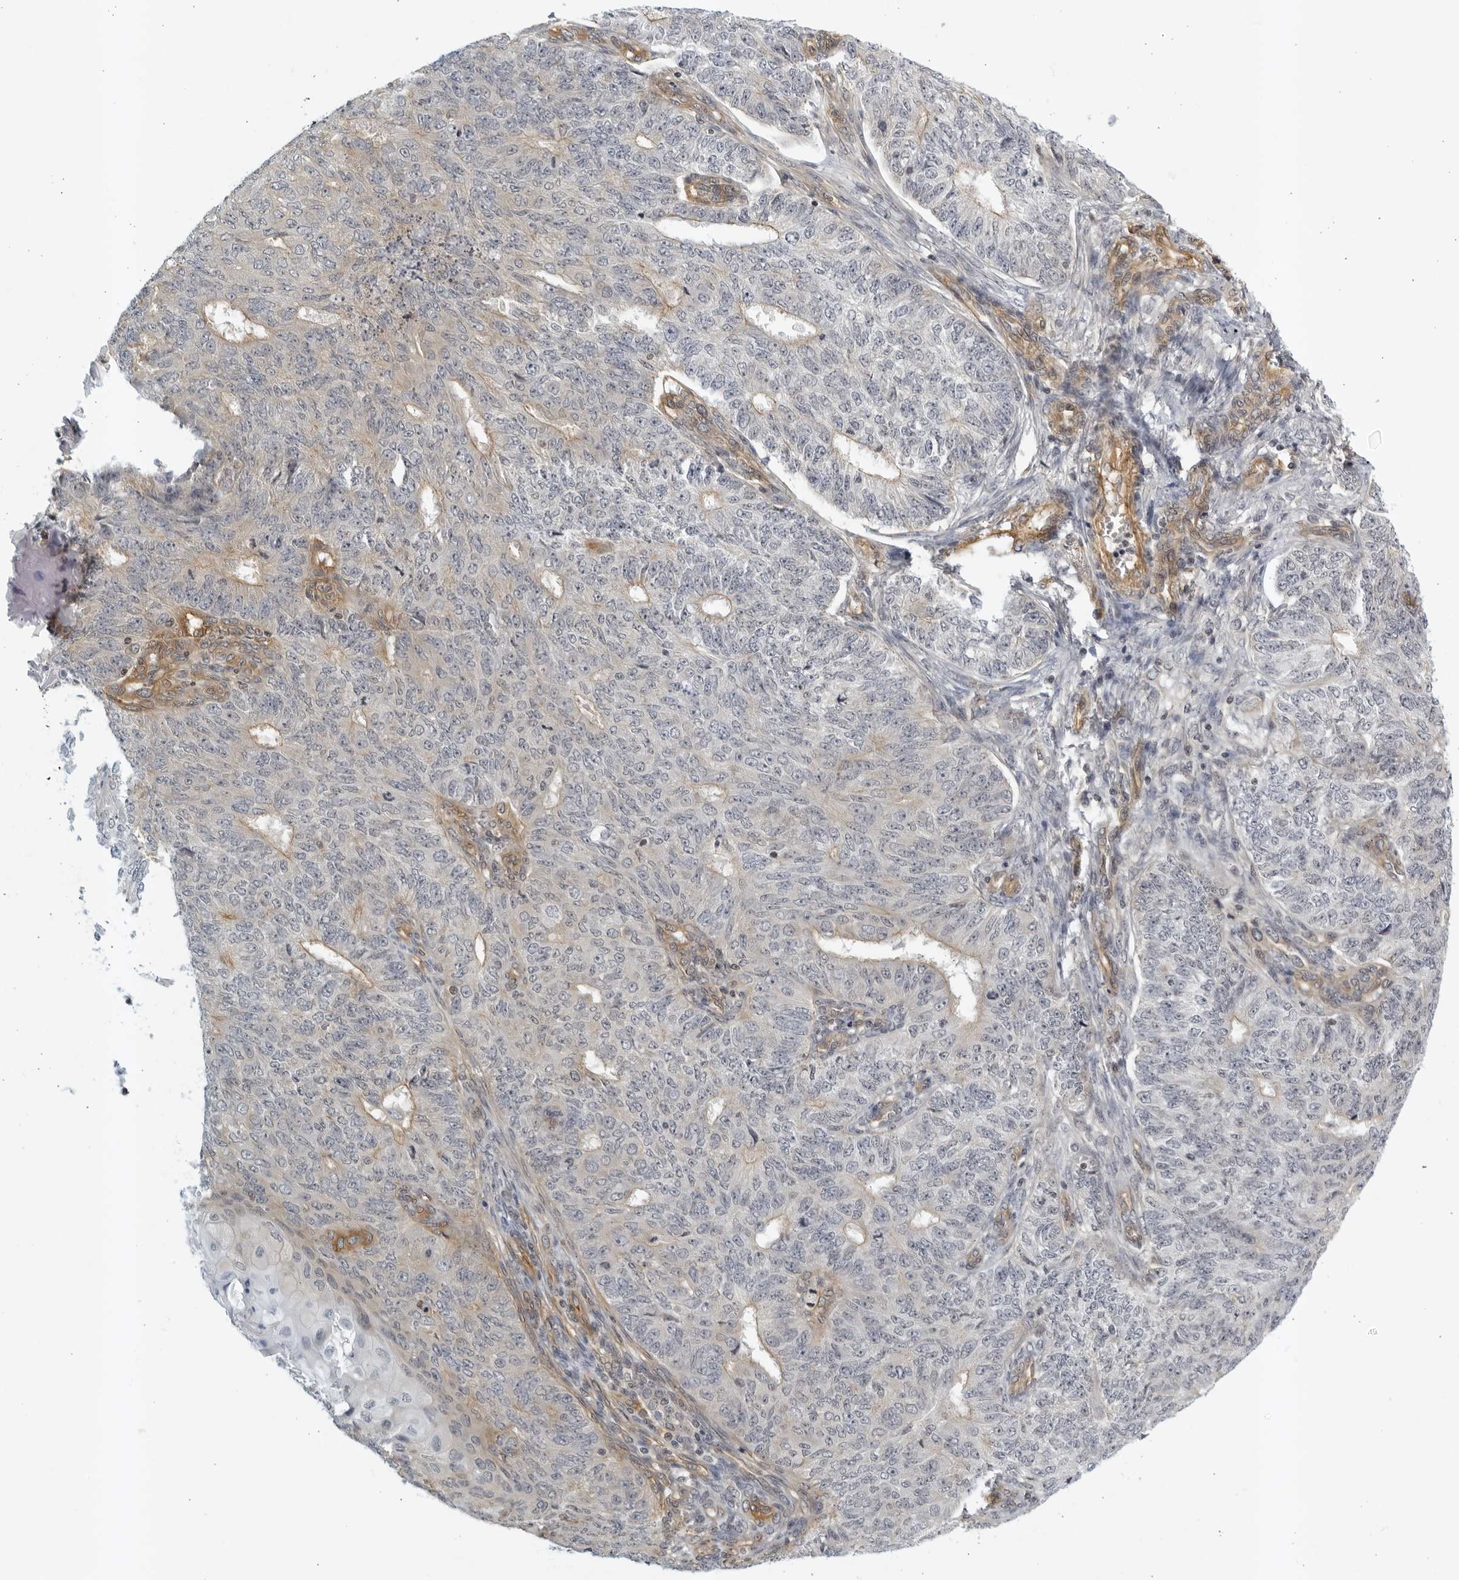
{"staining": {"intensity": "weak", "quantity": "<25%", "location": "cytoplasmic/membranous"}, "tissue": "endometrial cancer", "cell_type": "Tumor cells", "image_type": "cancer", "snomed": [{"axis": "morphology", "description": "Adenocarcinoma, NOS"}, {"axis": "topography", "description": "Endometrium"}], "caption": "This is an immunohistochemistry image of human endometrial cancer. There is no staining in tumor cells.", "gene": "SERTAD4", "patient": {"sex": "female", "age": 32}}